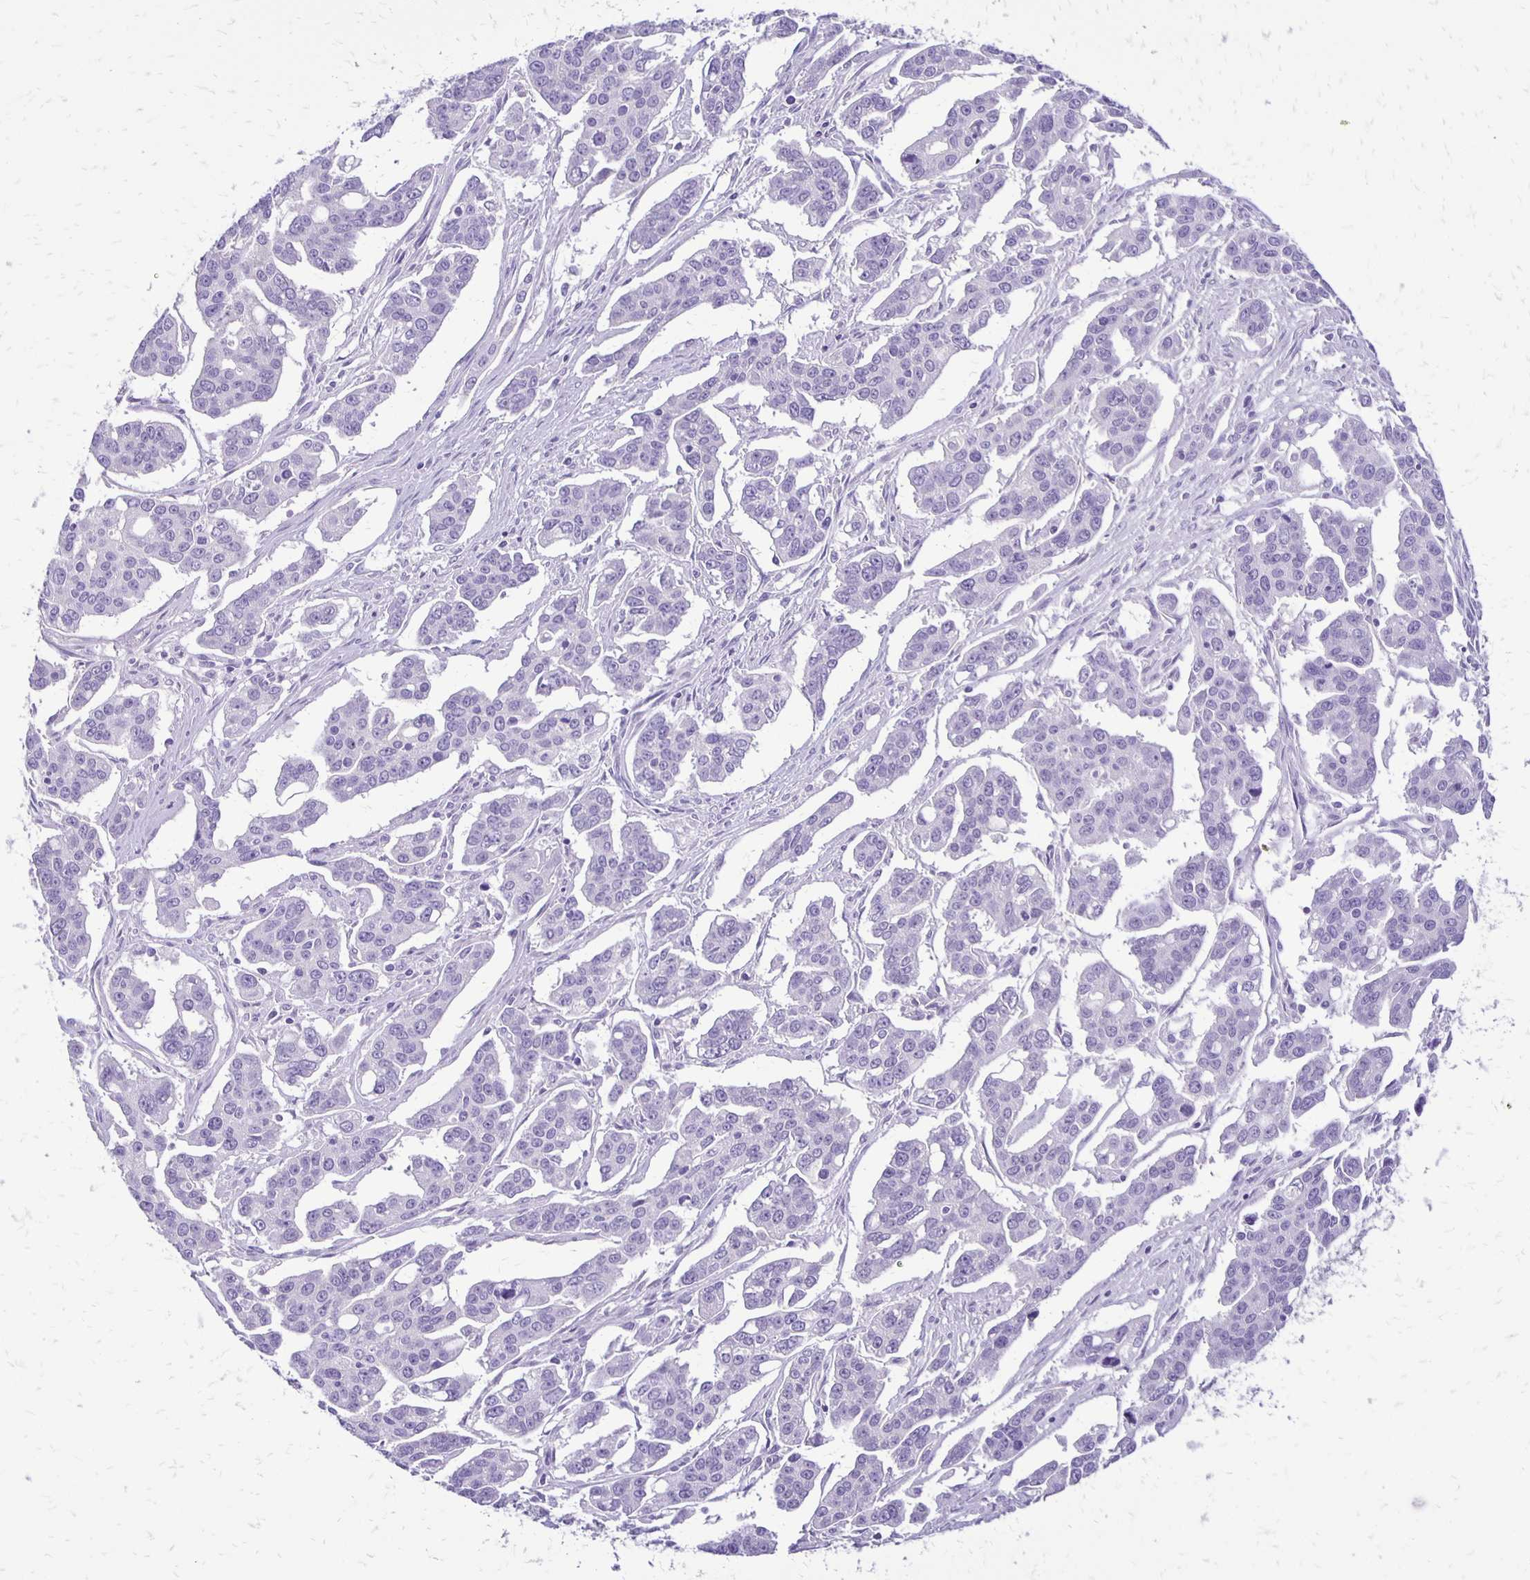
{"staining": {"intensity": "negative", "quantity": "none", "location": "none"}, "tissue": "ovarian cancer", "cell_type": "Tumor cells", "image_type": "cancer", "snomed": [{"axis": "morphology", "description": "Carcinoma, endometroid"}, {"axis": "topography", "description": "Ovary"}], "caption": "IHC photomicrograph of ovarian cancer stained for a protein (brown), which shows no positivity in tumor cells.", "gene": "ANKRD45", "patient": {"sex": "female", "age": 78}}